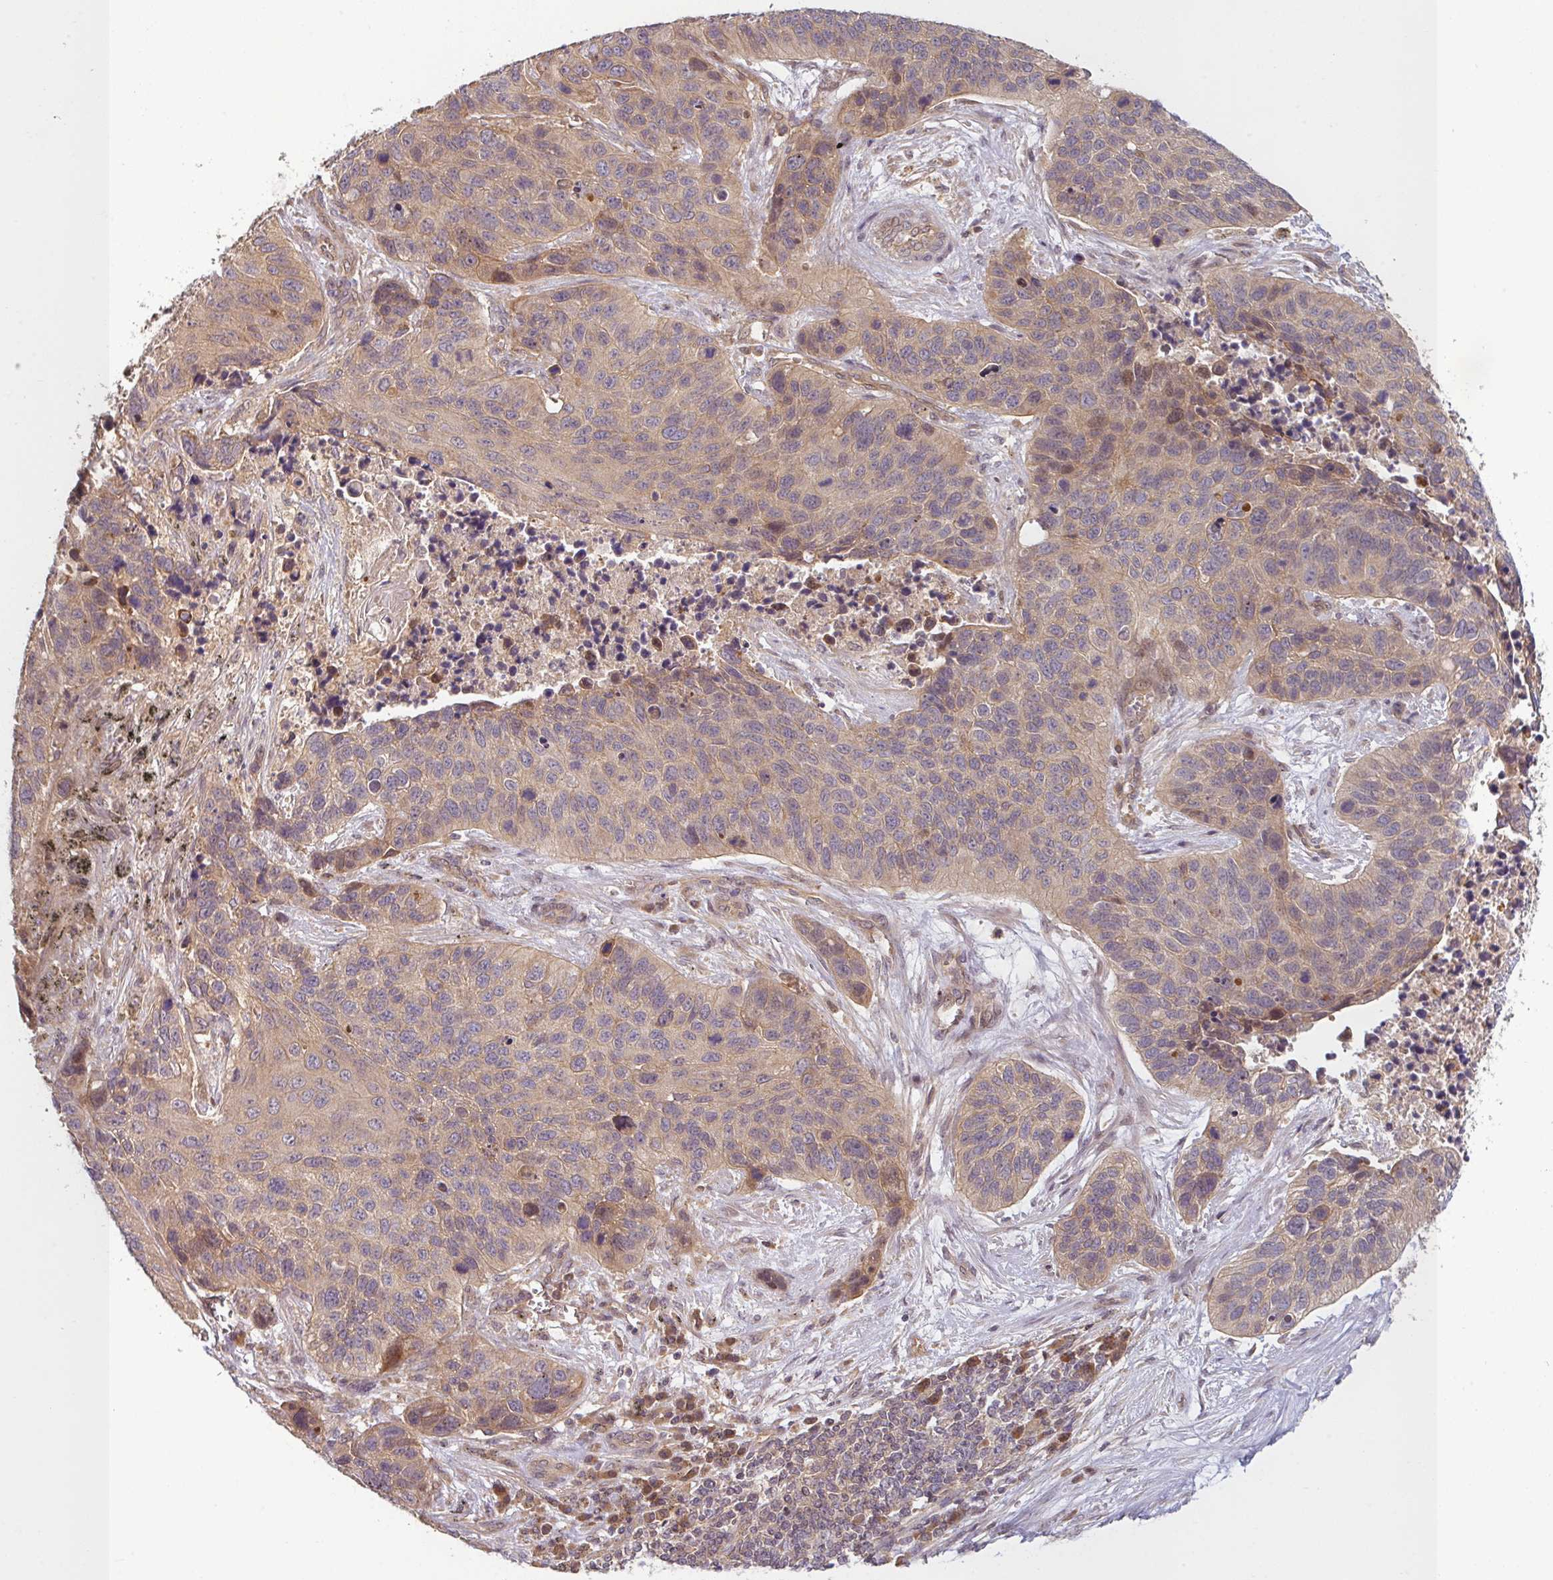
{"staining": {"intensity": "weak", "quantity": "25%-75%", "location": "cytoplasmic/membranous"}, "tissue": "lung cancer", "cell_type": "Tumor cells", "image_type": "cancer", "snomed": [{"axis": "morphology", "description": "Squamous cell carcinoma, NOS"}, {"axis": "topography", "description": "Lung"}], "caption": "Immunohistochemistry of human lung cancer (squamous cell carcinoma) demonstrates low levels of weak cytoplasmic/membranous positivity in about 25%-75% of tumor cells.", "gene": "RNF31", "patient": {"sex": "male", "age": 62}}